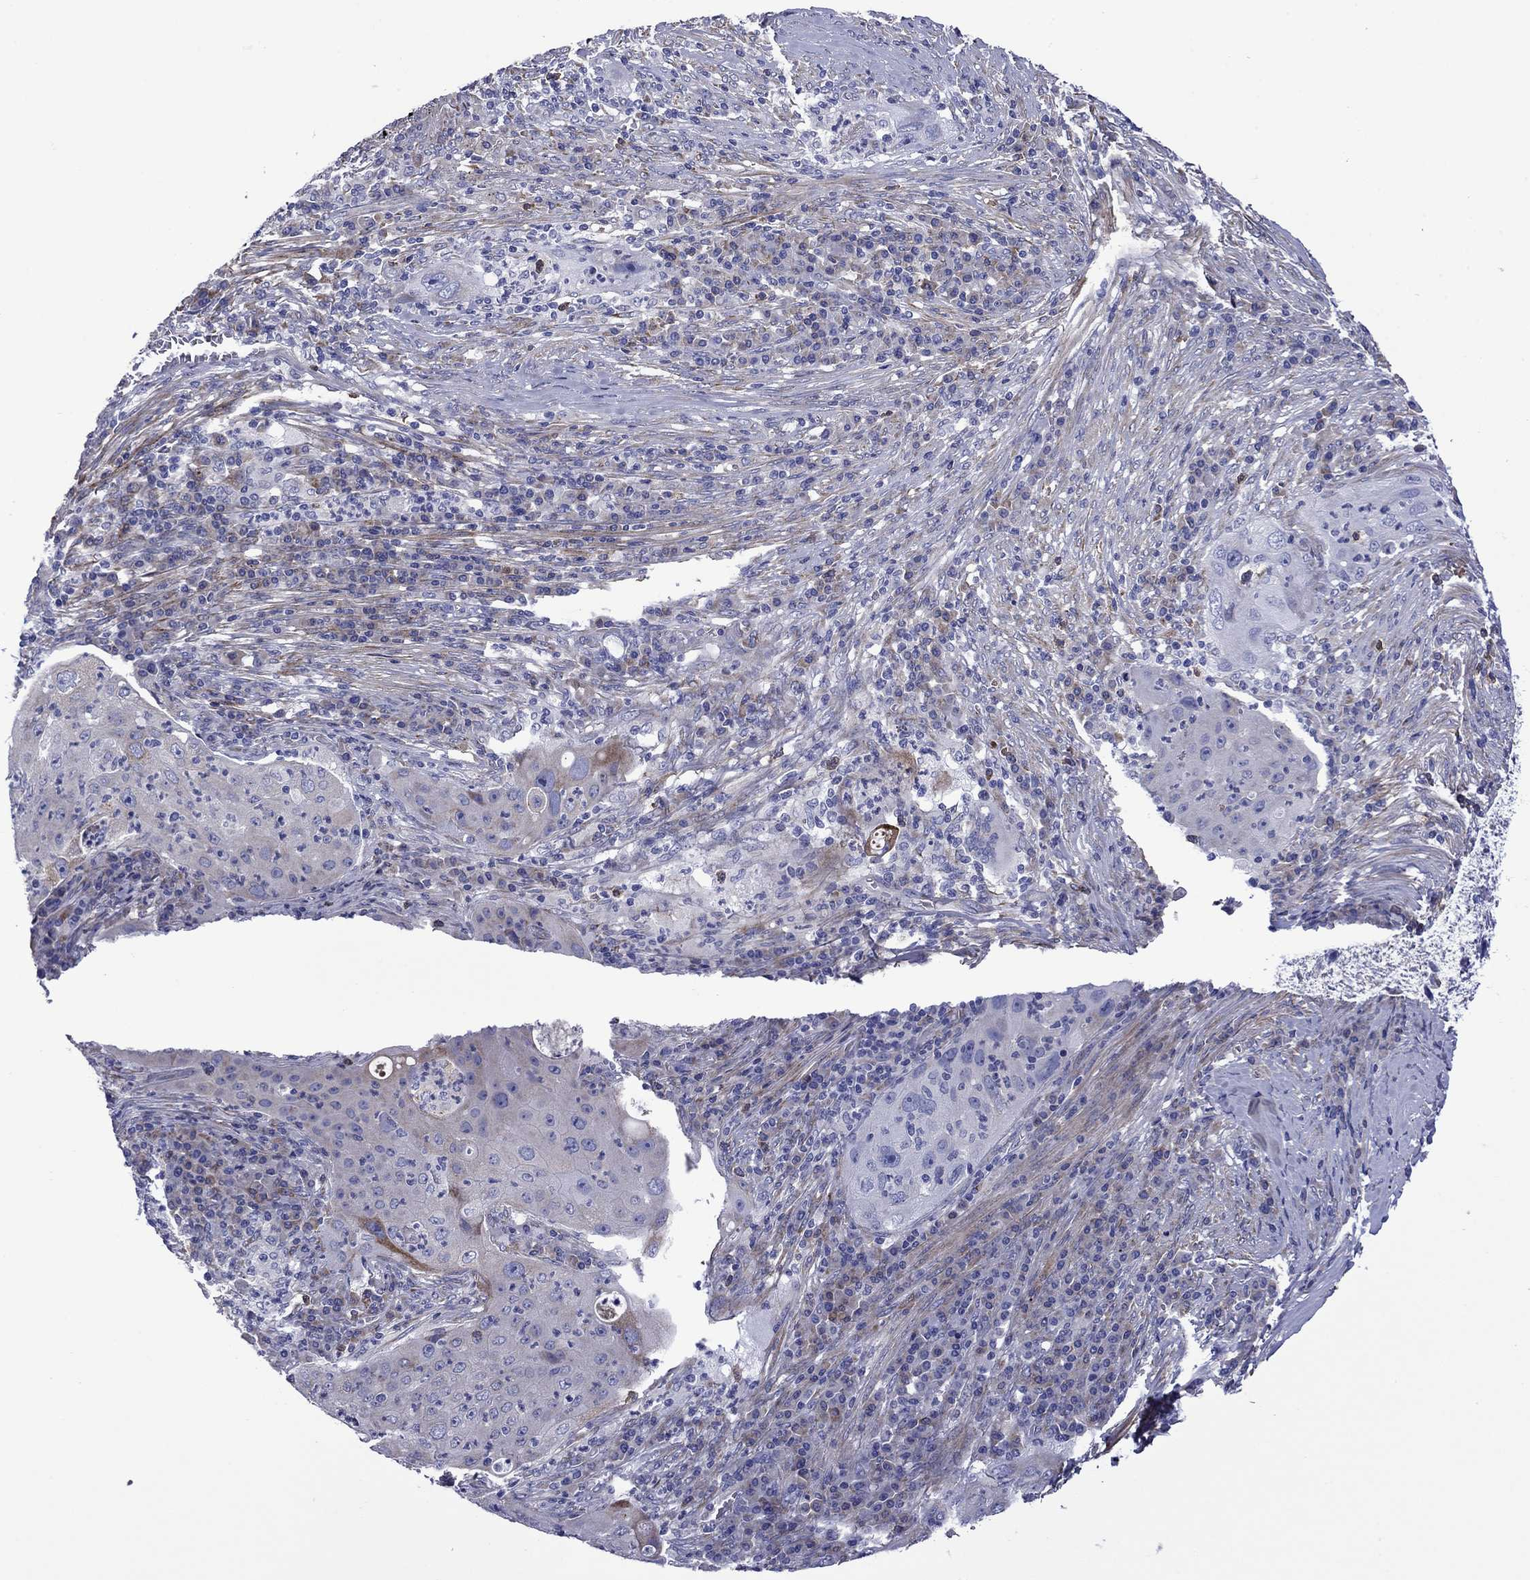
{"staining": {"intensity": "negative", "quantity": "none", "location": "none"}, "tissue": "lung cancer", "cell_type": "Tumor cells", "image_type": "cancer", "snomed": [{"axis": "morphology", "description": "Squamous cell carcinoma, NOS"}, {"axis": "topography", "description": "Lung"}], "caption": "A high-resolution photomicrograph shows immunohistochemistry staining of lung cancer (squamous cell carcinoma), which exhibits no significant staining in tumor cells.", "gene": "HSPG2", "patient": {"sex": "female", "age": 59}}